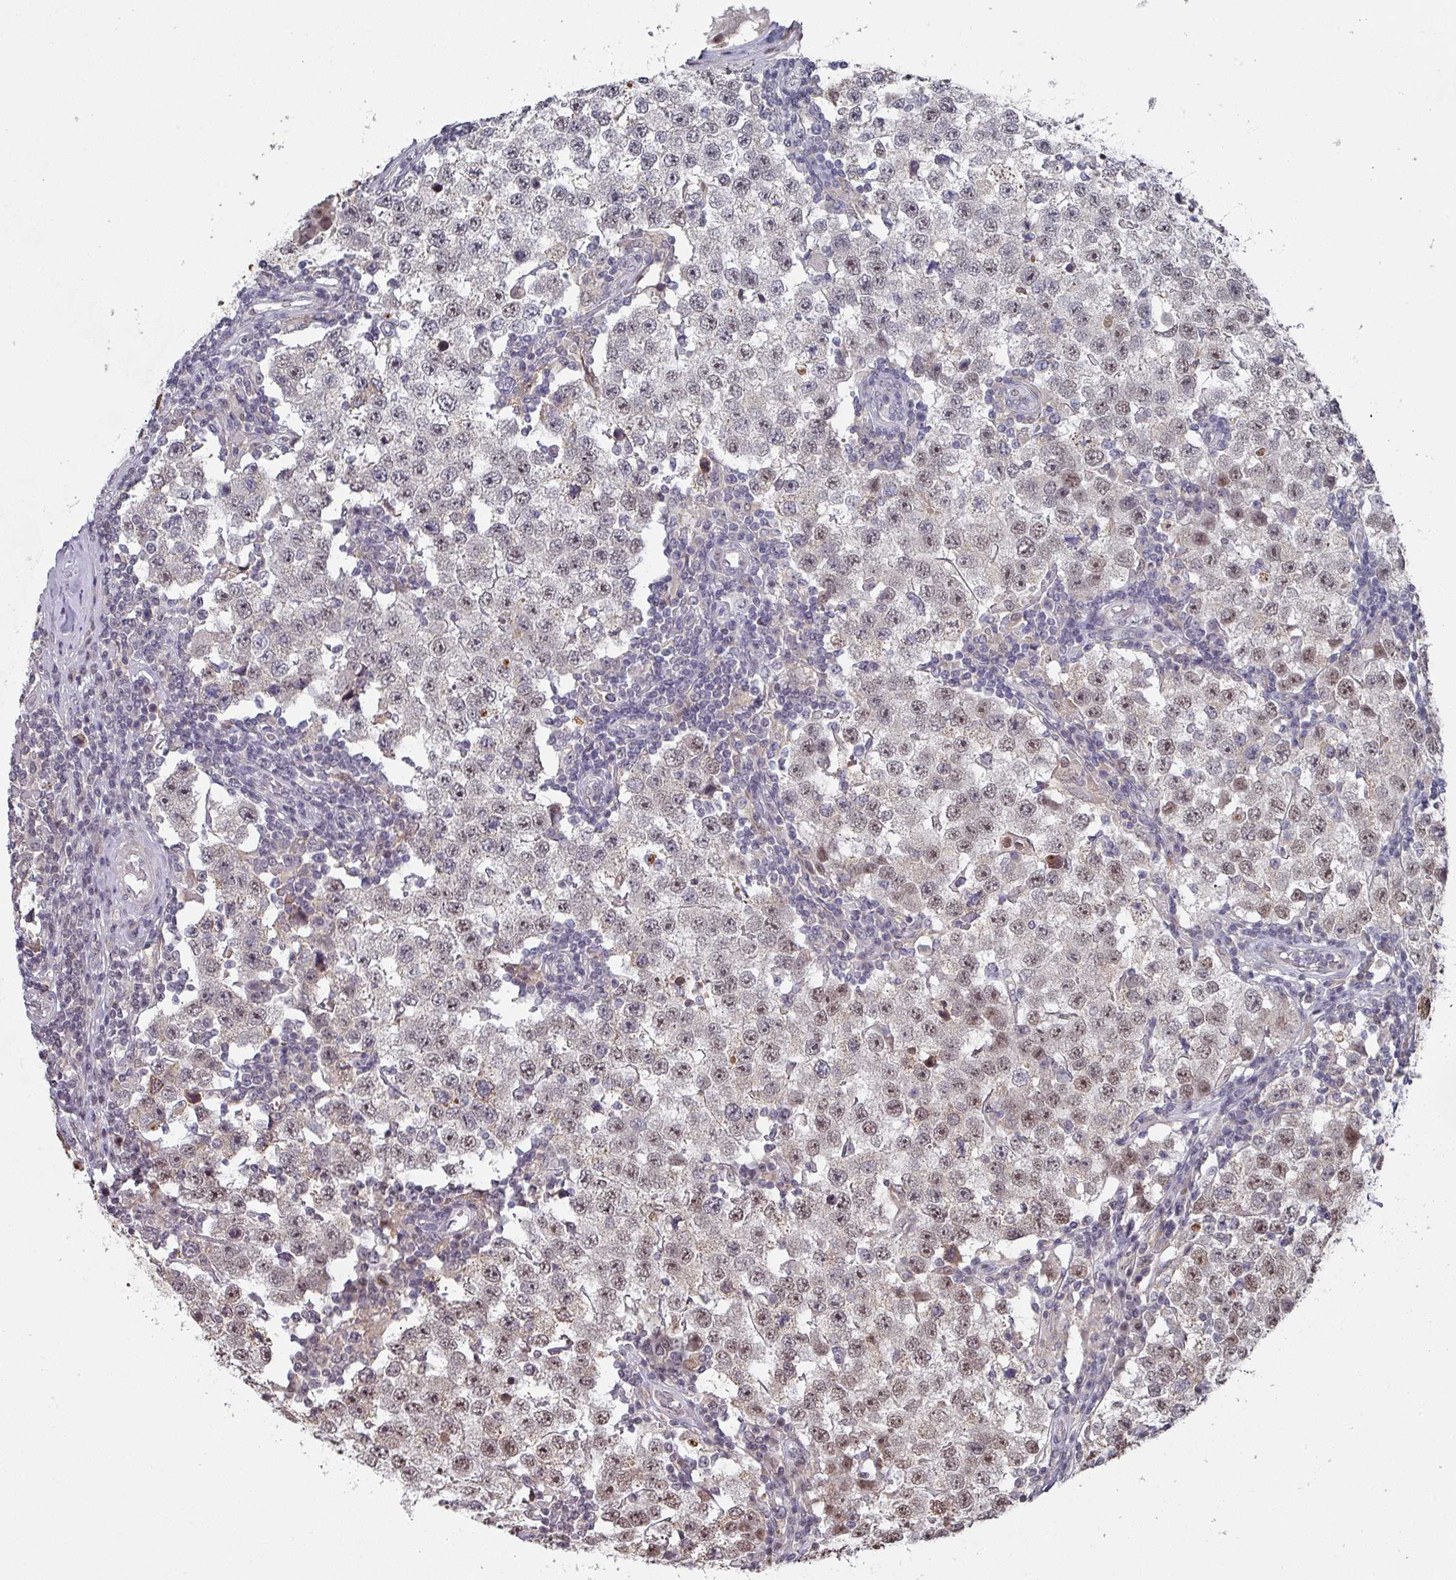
{"staining": {"intensity": "moderate", "quantity": "<25%", "location": "nuclear"}, "tissue": "testis cancer", "cell_type": "Tumor cells", "image_type": "cancer", "snomed": [{"axis": "morphology", "description": "Seminoma, NOS"}, {"axis": "topography", "description": "Testis"}], "caption": "Testis cancer stained with DAB (3,3'-diaminobenzidine) immunohistochemistry displays low levels of moderate nuclear expression in about <25% of tumor cells.", "gene": "ZNF654", "patient": {"sex": "male", "age": 34}}